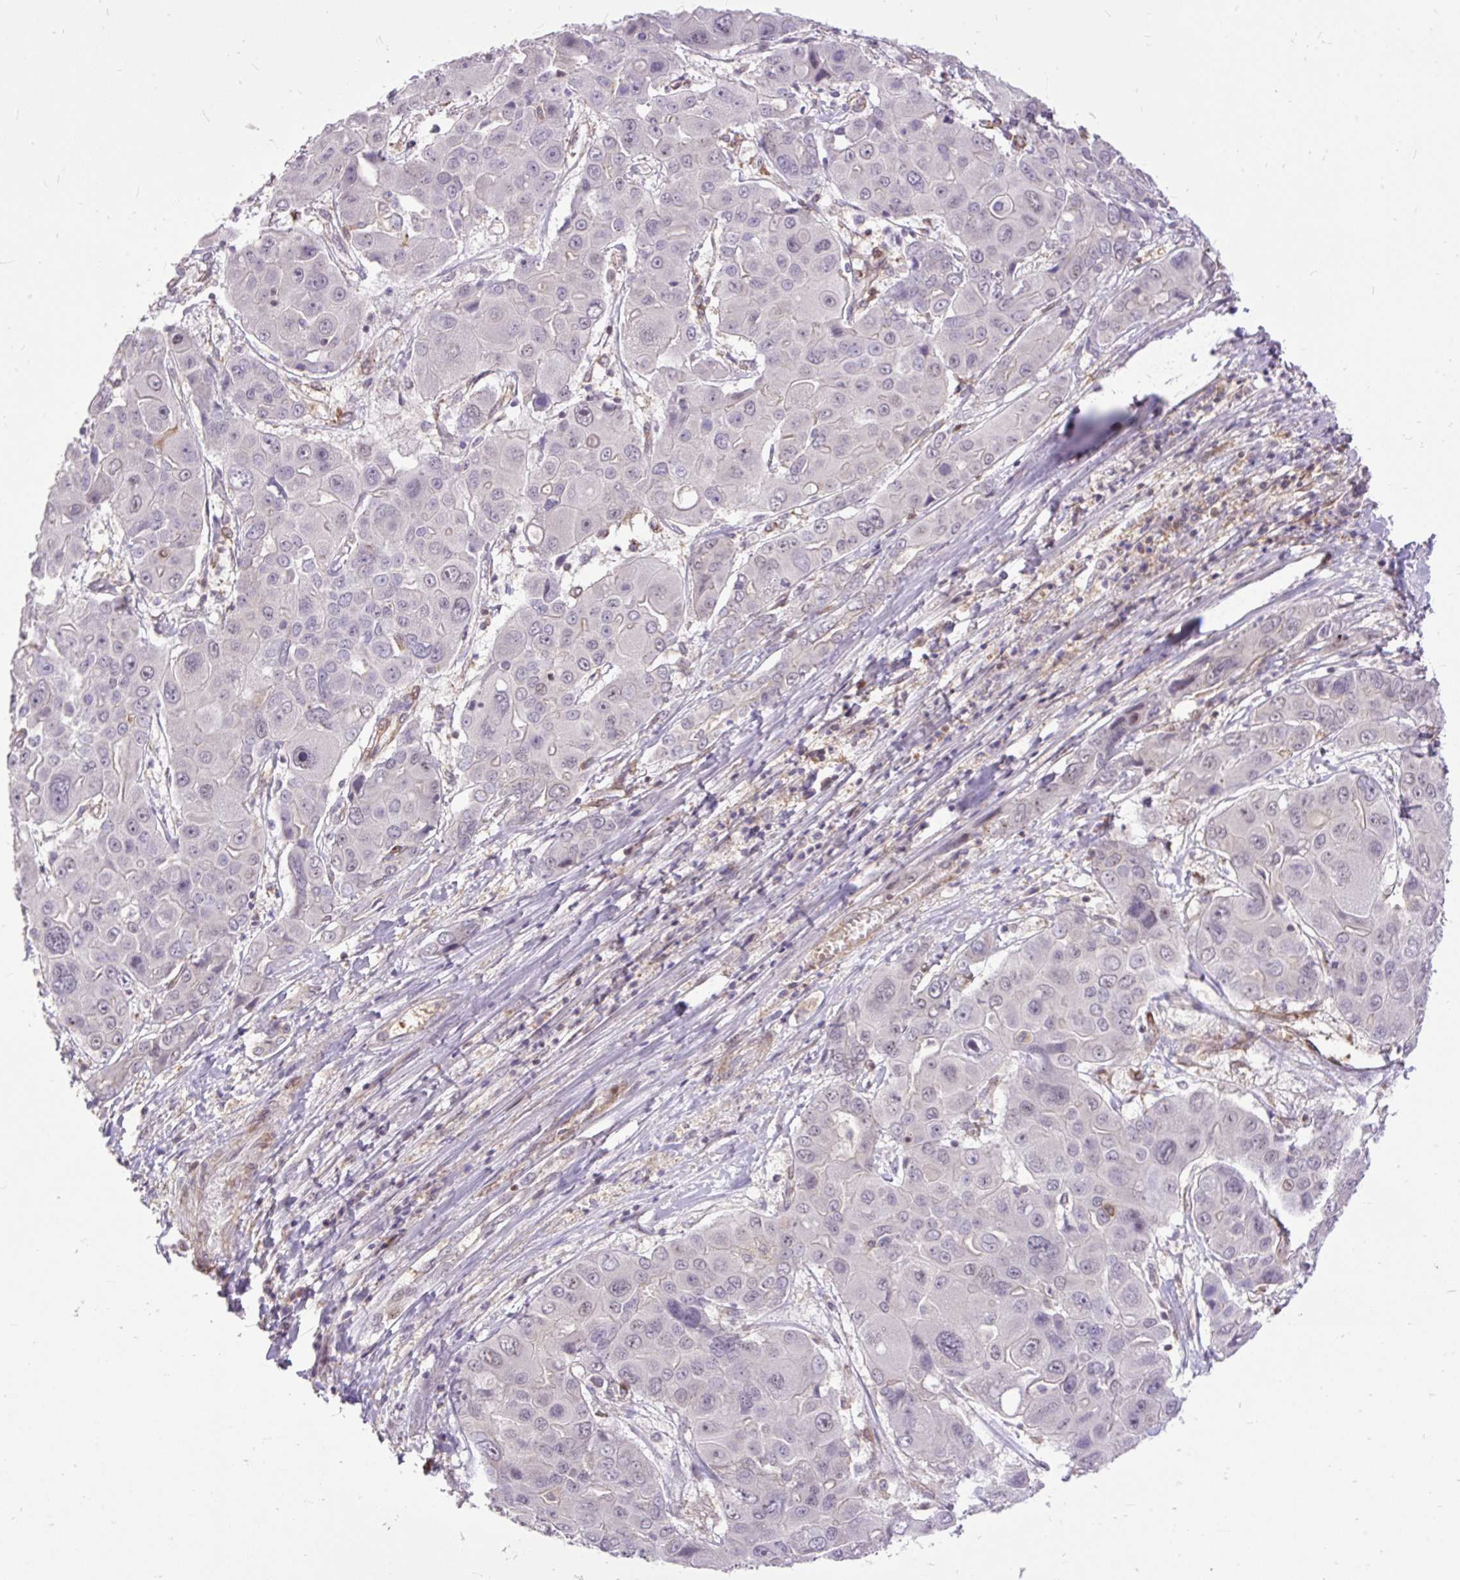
{"staining": {"intensity": "negative", "quantity": "none", "location": "none"}, "tissue": "liver cancer", "cell_type": "Tumor cells", "image_type": "cancer", "snomed": [{"axis": "morphology", "description": "Cholangiocarcinoma"}, {"axis": "topography", "description": "Liver"}], "caption": "Liver cancer (cholangiocarcinoma) stained for a protein using immunohistochemistry reveals no staining tumor cells.", "gene": "TRIM17", "patient": {"sex": "male", "age": 67}}